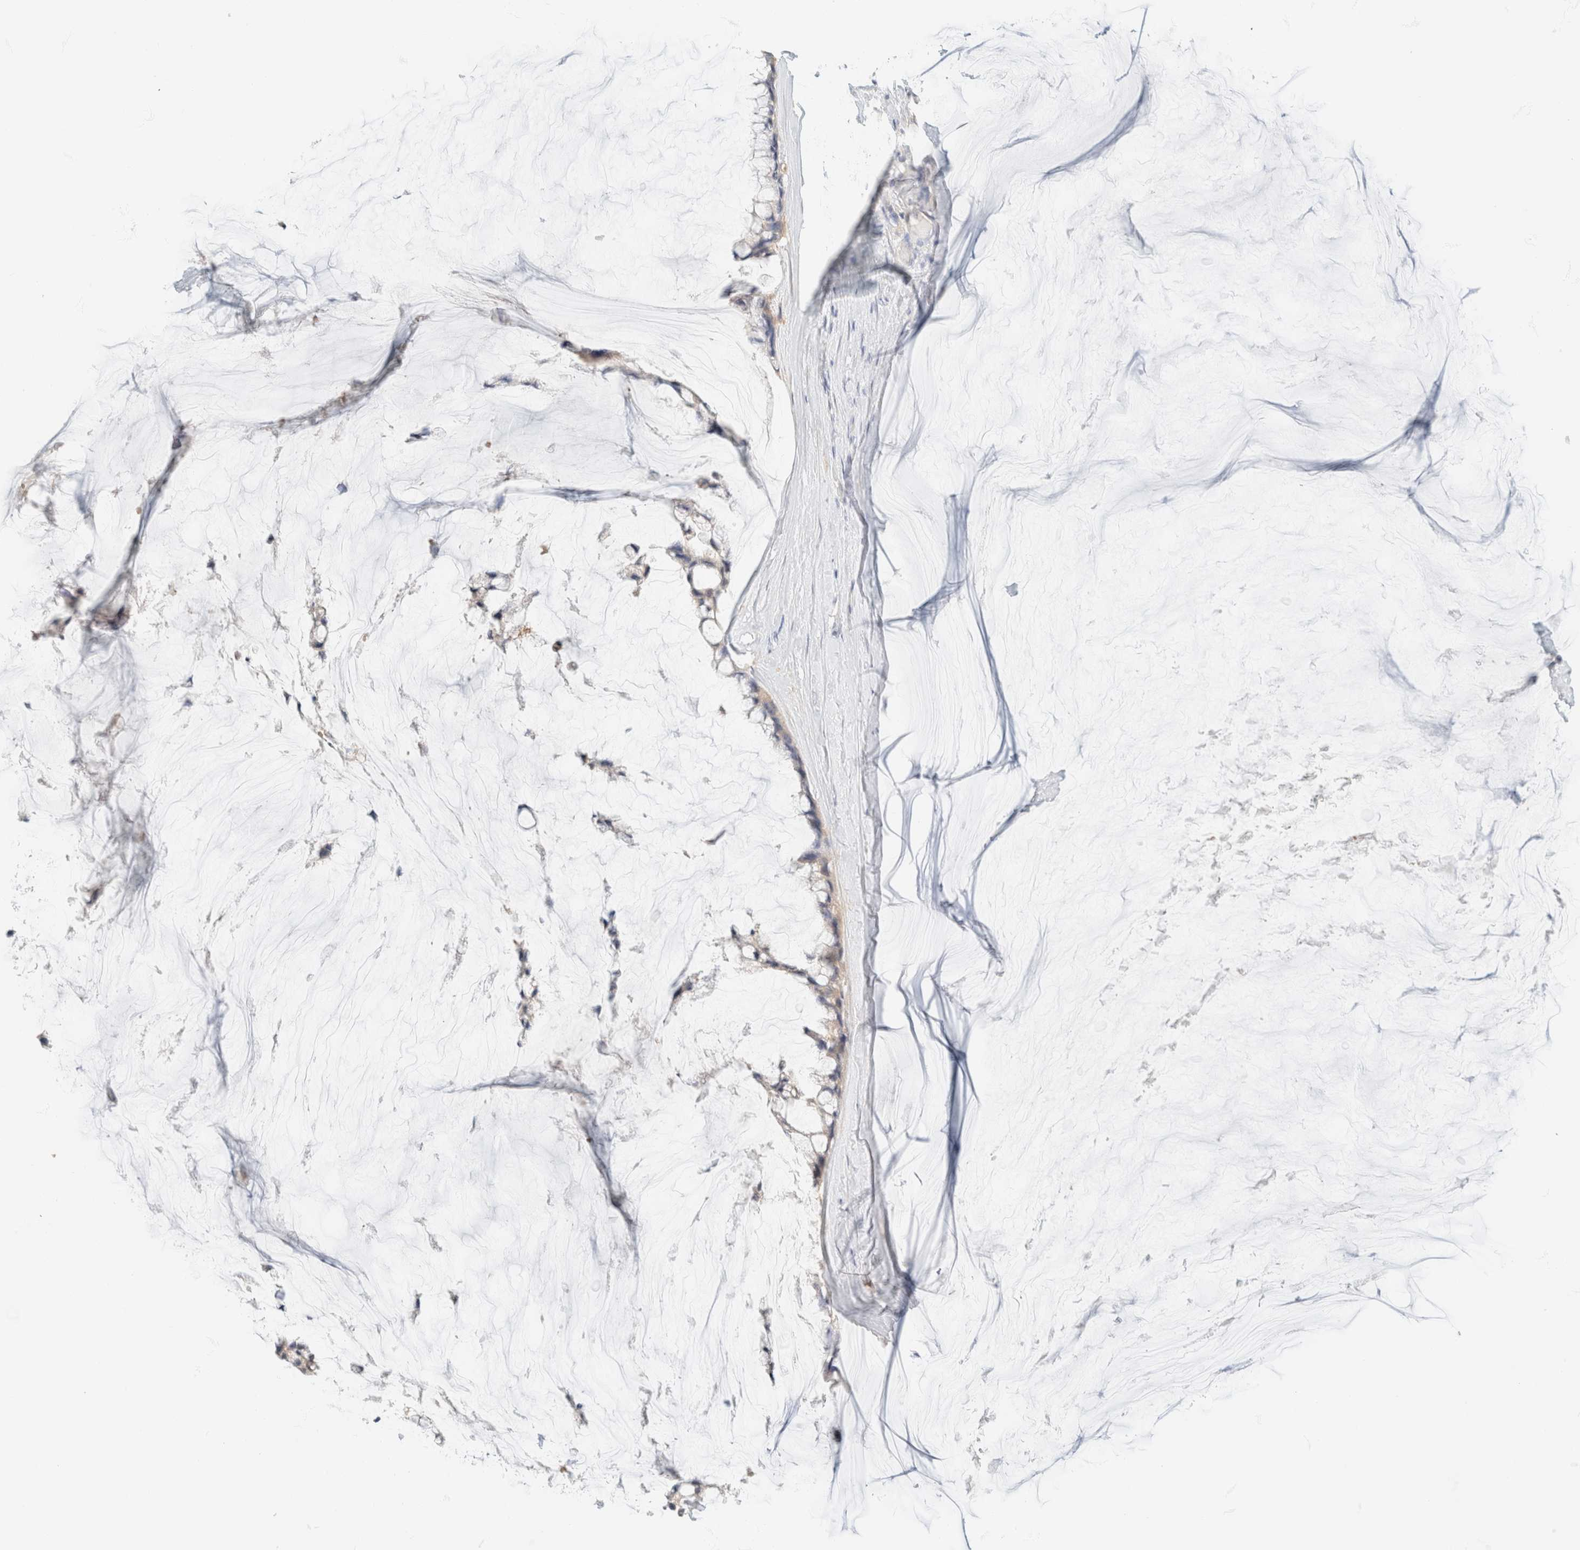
{"staining": {"intensity": "weak", "quantity": "<25%", "location": "cytoplasmic/membranous"}, "tissue": "ovarian cancer", "cell_type": "Tumor cells", "image_type": "cancer", "snomed": [{"axis": "morphology", "description": "Cystadenocarcinoma, mucinous, NOS"}, {"axis": "topography", "description": "Ovary"}], "caption": "Tumor cells show no significant protein positivity in ovarian cancer (mucinous cystadenocarcinoma). (Brightfield microscopy of DAB immunohistochemistry (IHC) at high magnification).", "gene": "GPI", "patient": {"sex": "female", "age": 39}}